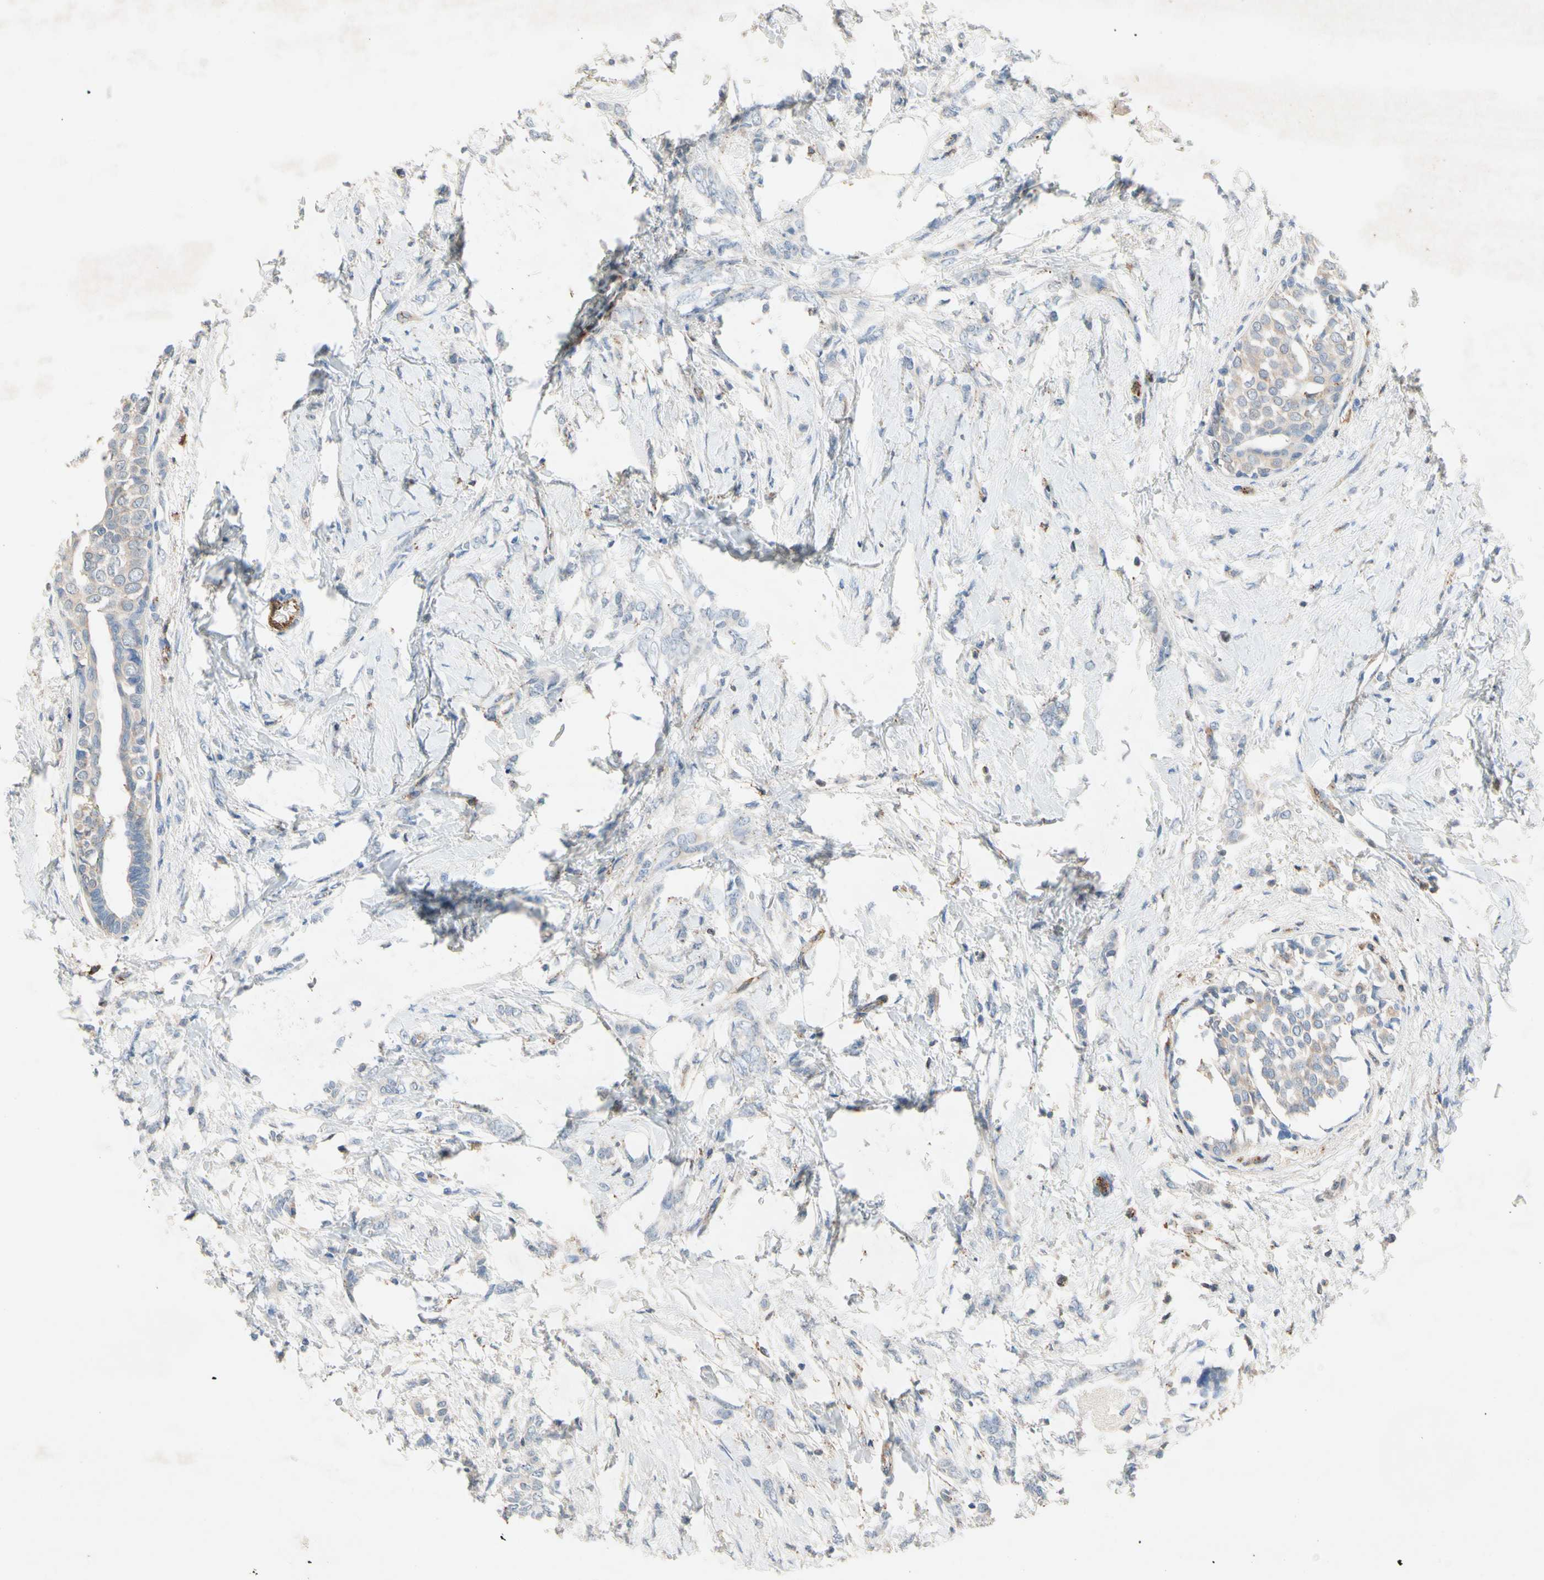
{"staining": {"intensity": "weak", "quantity": "<25%", "location": "cytoplasmic/membranous"}, "tissue": "breast cancer", "cell_type": "Tumor cells", "image_type": "cancer", "snomed": [{"axis": "morphology", "description": "Lobular carcinoma, in situ"}, {"axis": "morphology", "description": "Lobular carcinoma"}, {"axis": "topography", "description": "Breast"}], "caption": "Breast cancer (lobular carcinoma) stained for a protein using immunohistochemistry exhibits no staining tumor cells.", "gene": "NDFIP2", "patient": {"sex": "female", "age": 41}}